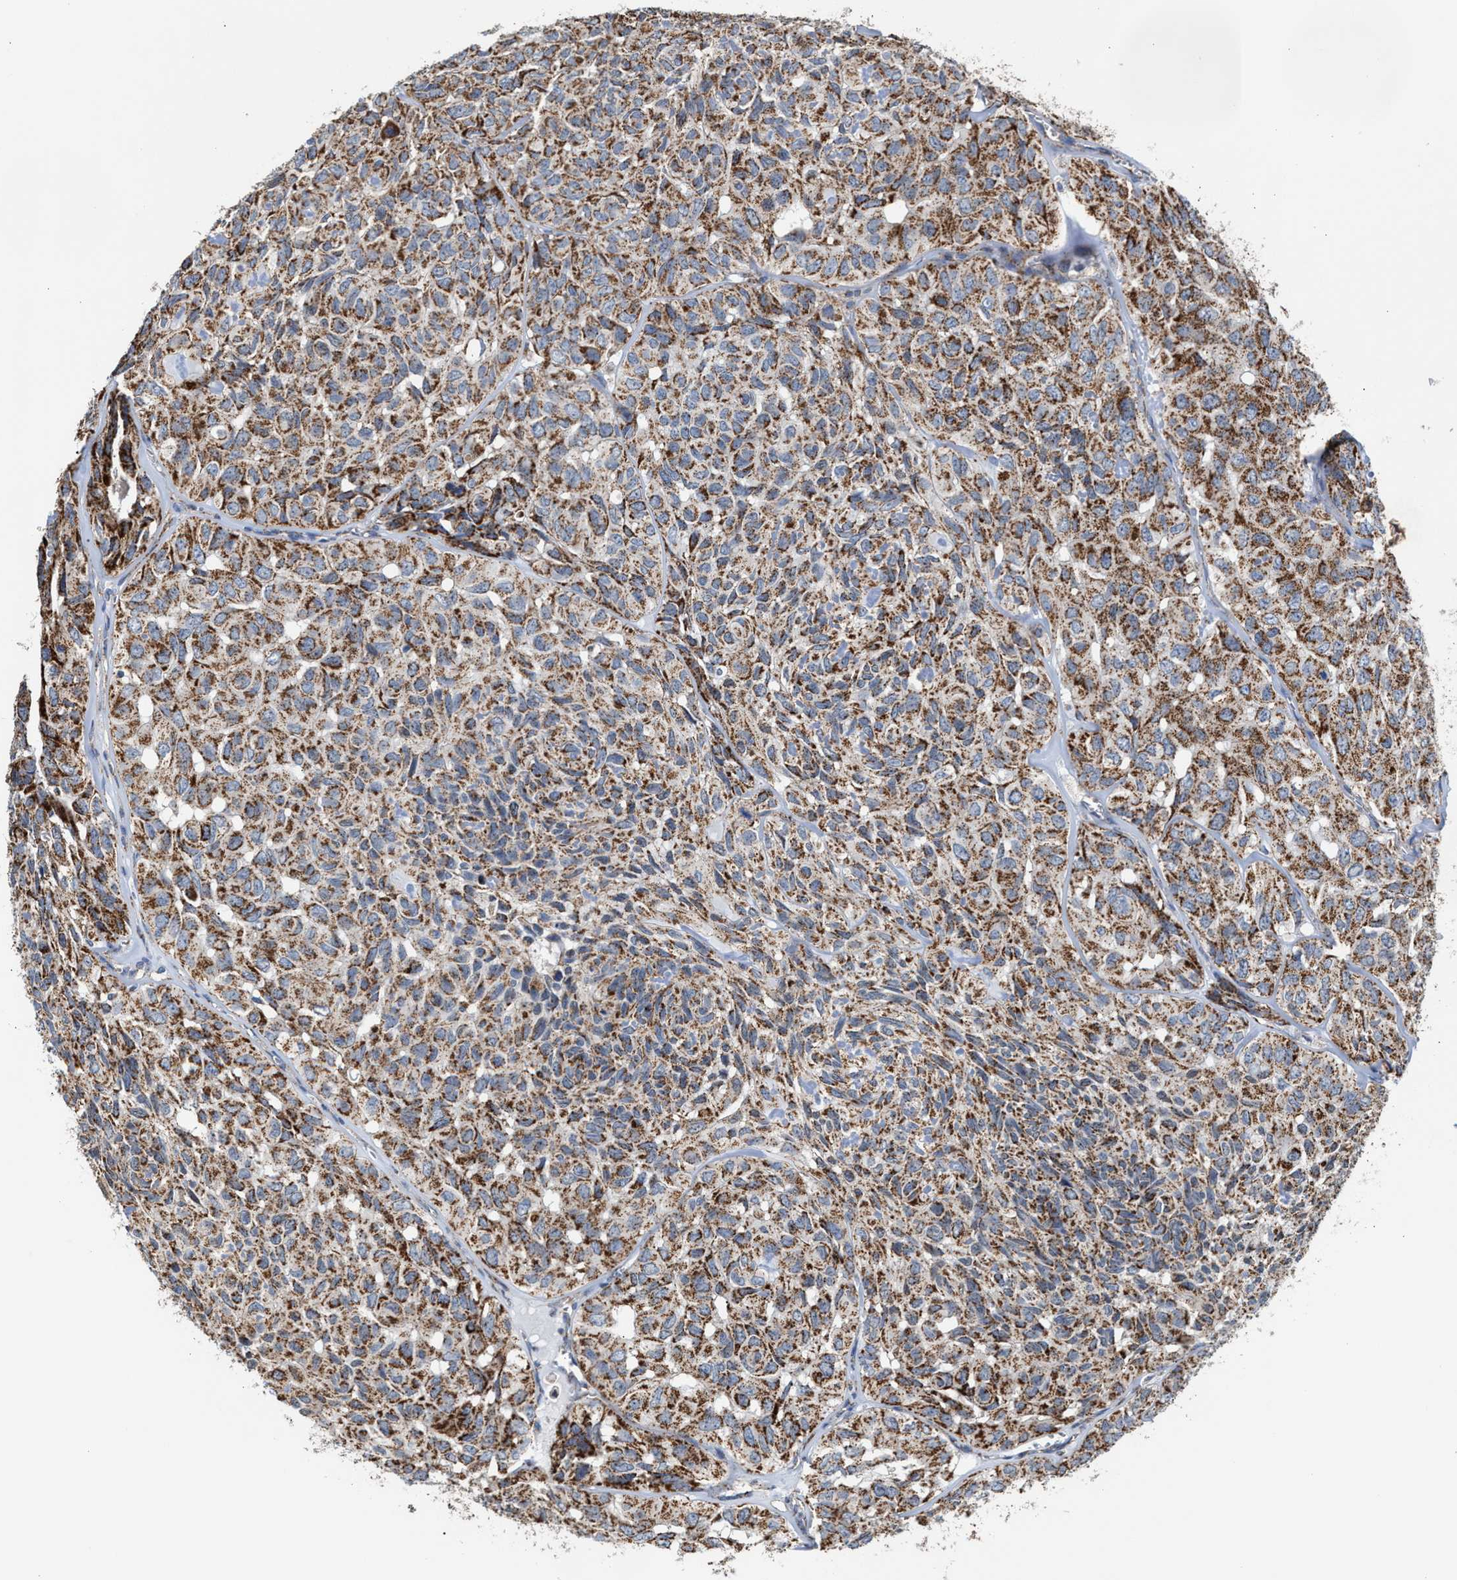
{"staining": {"intensity": "strong", "quantity": ">75%", "location": "cytoplasmic/membranous"}, "tissue": "head and neck cancer", "cell_type": "Tumor cells", "image_type": "cancer", "snomed": [{"axis": "morphology", "description": "Adenocarcinoma, NOS"}, {"axis": "topography", "description": "Salivary gland, NOS"}, {"axis": "topography", "description": "Head-Neck"}], "caption": "Human head and neck adenocarcinoma stained with a brown dye demonstrates strong cytoplasmic/membranous positive positivity in approximately >75% of tumor cells.", "gene": "MECR", "patient": {"sex": "female", "age": 76}}